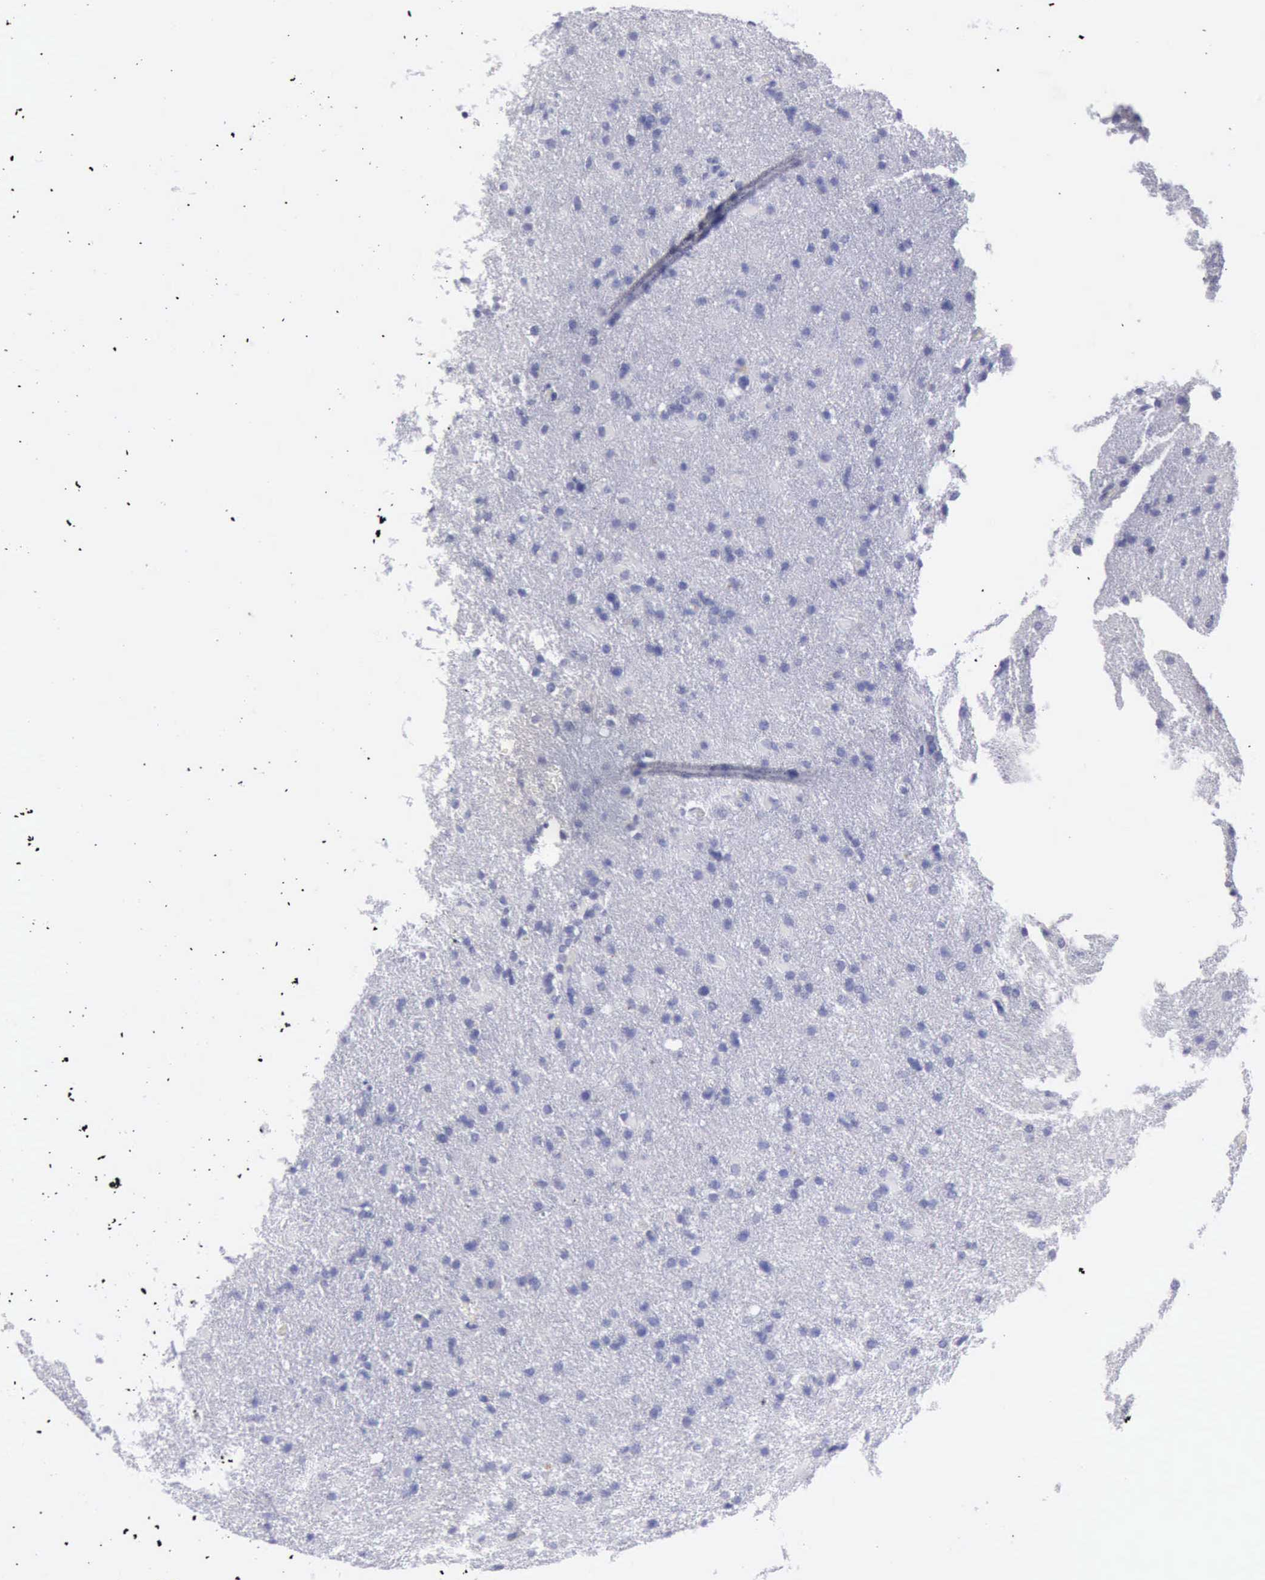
{"staining": {"intensity": "negative", "quantity": "none", "location": "none"}, "tissue": "glioma", "cell_type": "Tumor cells", "image_type": "cancer", "snomed": [{"axis": "morphology", "description": "Glioma, malignant, High grade"}, {"axis": "topography", "description": "Brain"}], "caption": "Immunohistochemistry image of neoplastic tissue: high-grade glioma (malignant) stained with DAB demonstrates no significant protein staining in tumor cells. (DAB (3,3'-diaminobenzidine) immunohistochemistry (IHC), high magnification).", "gene": "AOC3", "patient": {"sex": "male", "age": 68}}